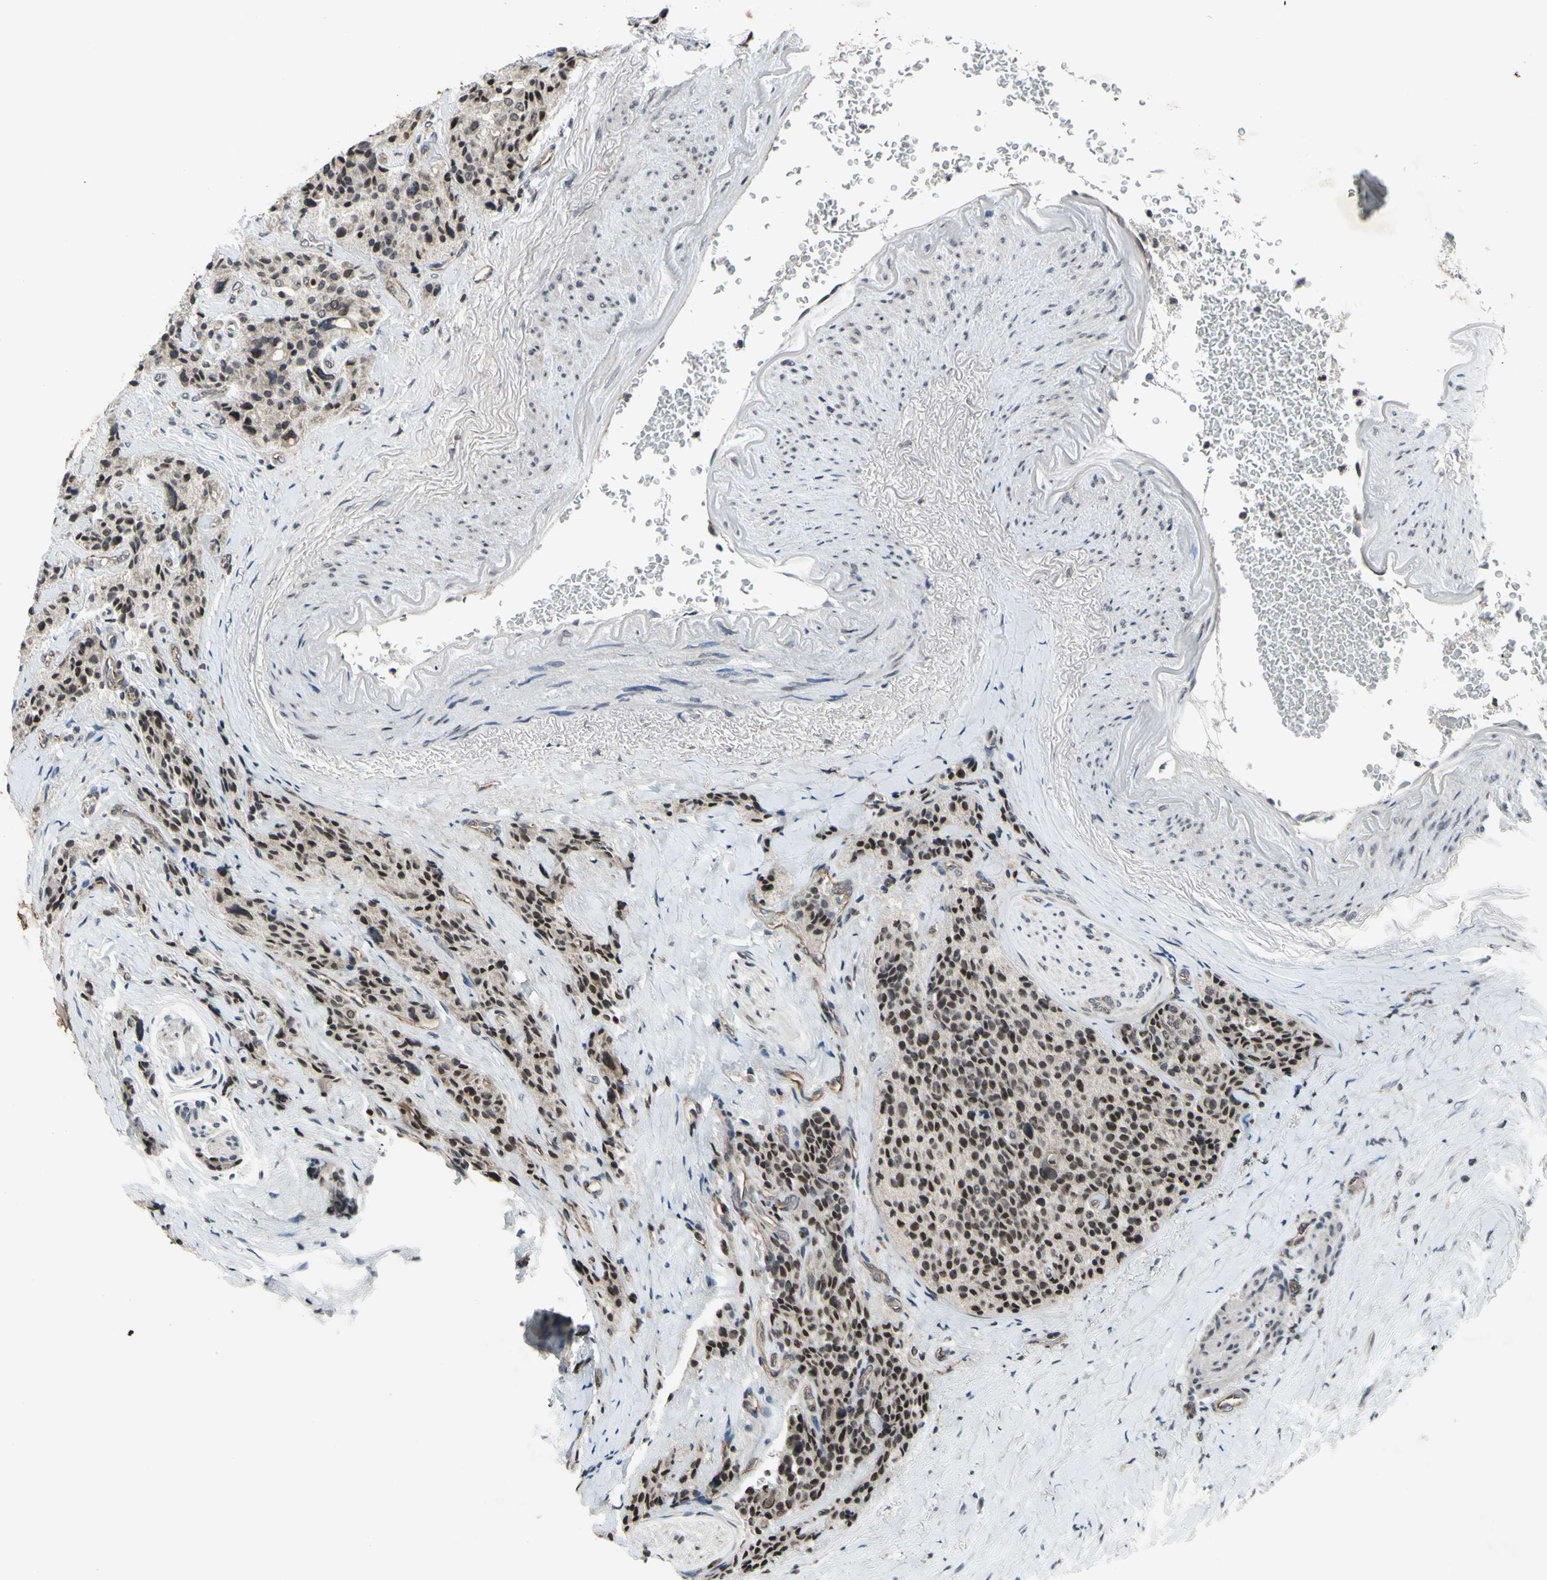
{"staining": {"intensity": "moderate", "quantity": "25%-75%", "location": "nuclear"}, "tissue": "carcinoid", "cell_type": "Tumor cells", "image_type": "cancer", "snomed": [{"axis": "morphology", "description": "Carcinoid, malignant, NOS"}, {"axis": "topography", "description": "Colon"}], "caption": "Tumor cells display moderate nuclear positivity in about 25%-75% of cells in carcinoid (malignant).", "gene": "XPO1", "patient": {"sex": "female", "age": 61}}